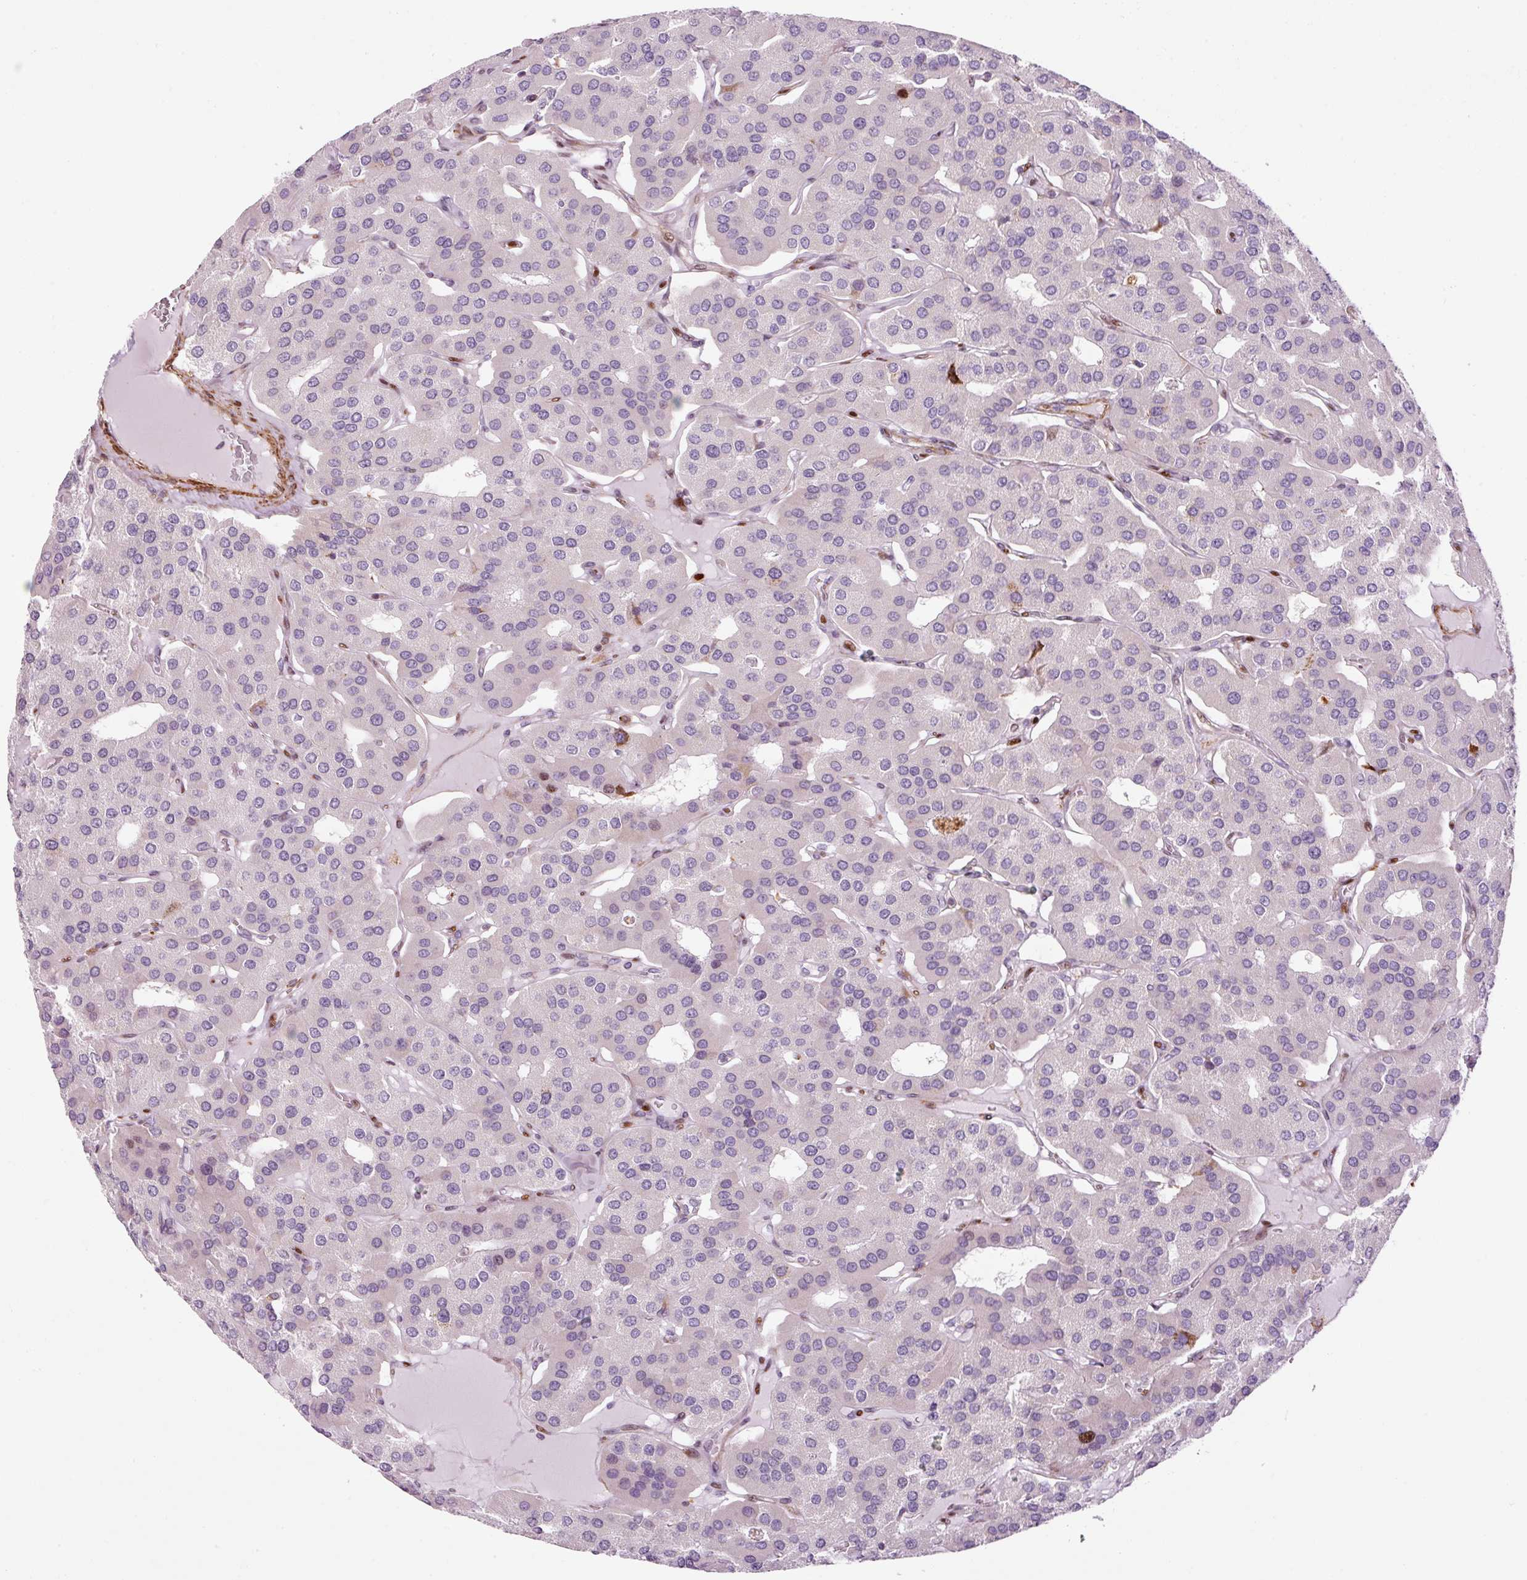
{"staining": {"intensity": "moderate", "quantity": "<25%", "location": "nuclear"}, "tissue": "parathyroid gland", "cell_type": "Glandular cells", "image_type": "normal", "snomed": [{"axis": "morphology", "description": "Normal tissue, NOS"}, {"axis": "morphology", "description": "Adenoma, NOS"}, {"axis": "topography", "description": "Parathyroid gland"}], "caption": "Immunohistochemistry (IHC) (DAB (3,3'-diaminobenzidine)) staining of benign human parathyroid gland displays moderate nuclear protein expression in about <25% of glandular cells.", "gene": "ANKRD20A1", "patient": {"sex": "female", "age": 86}}